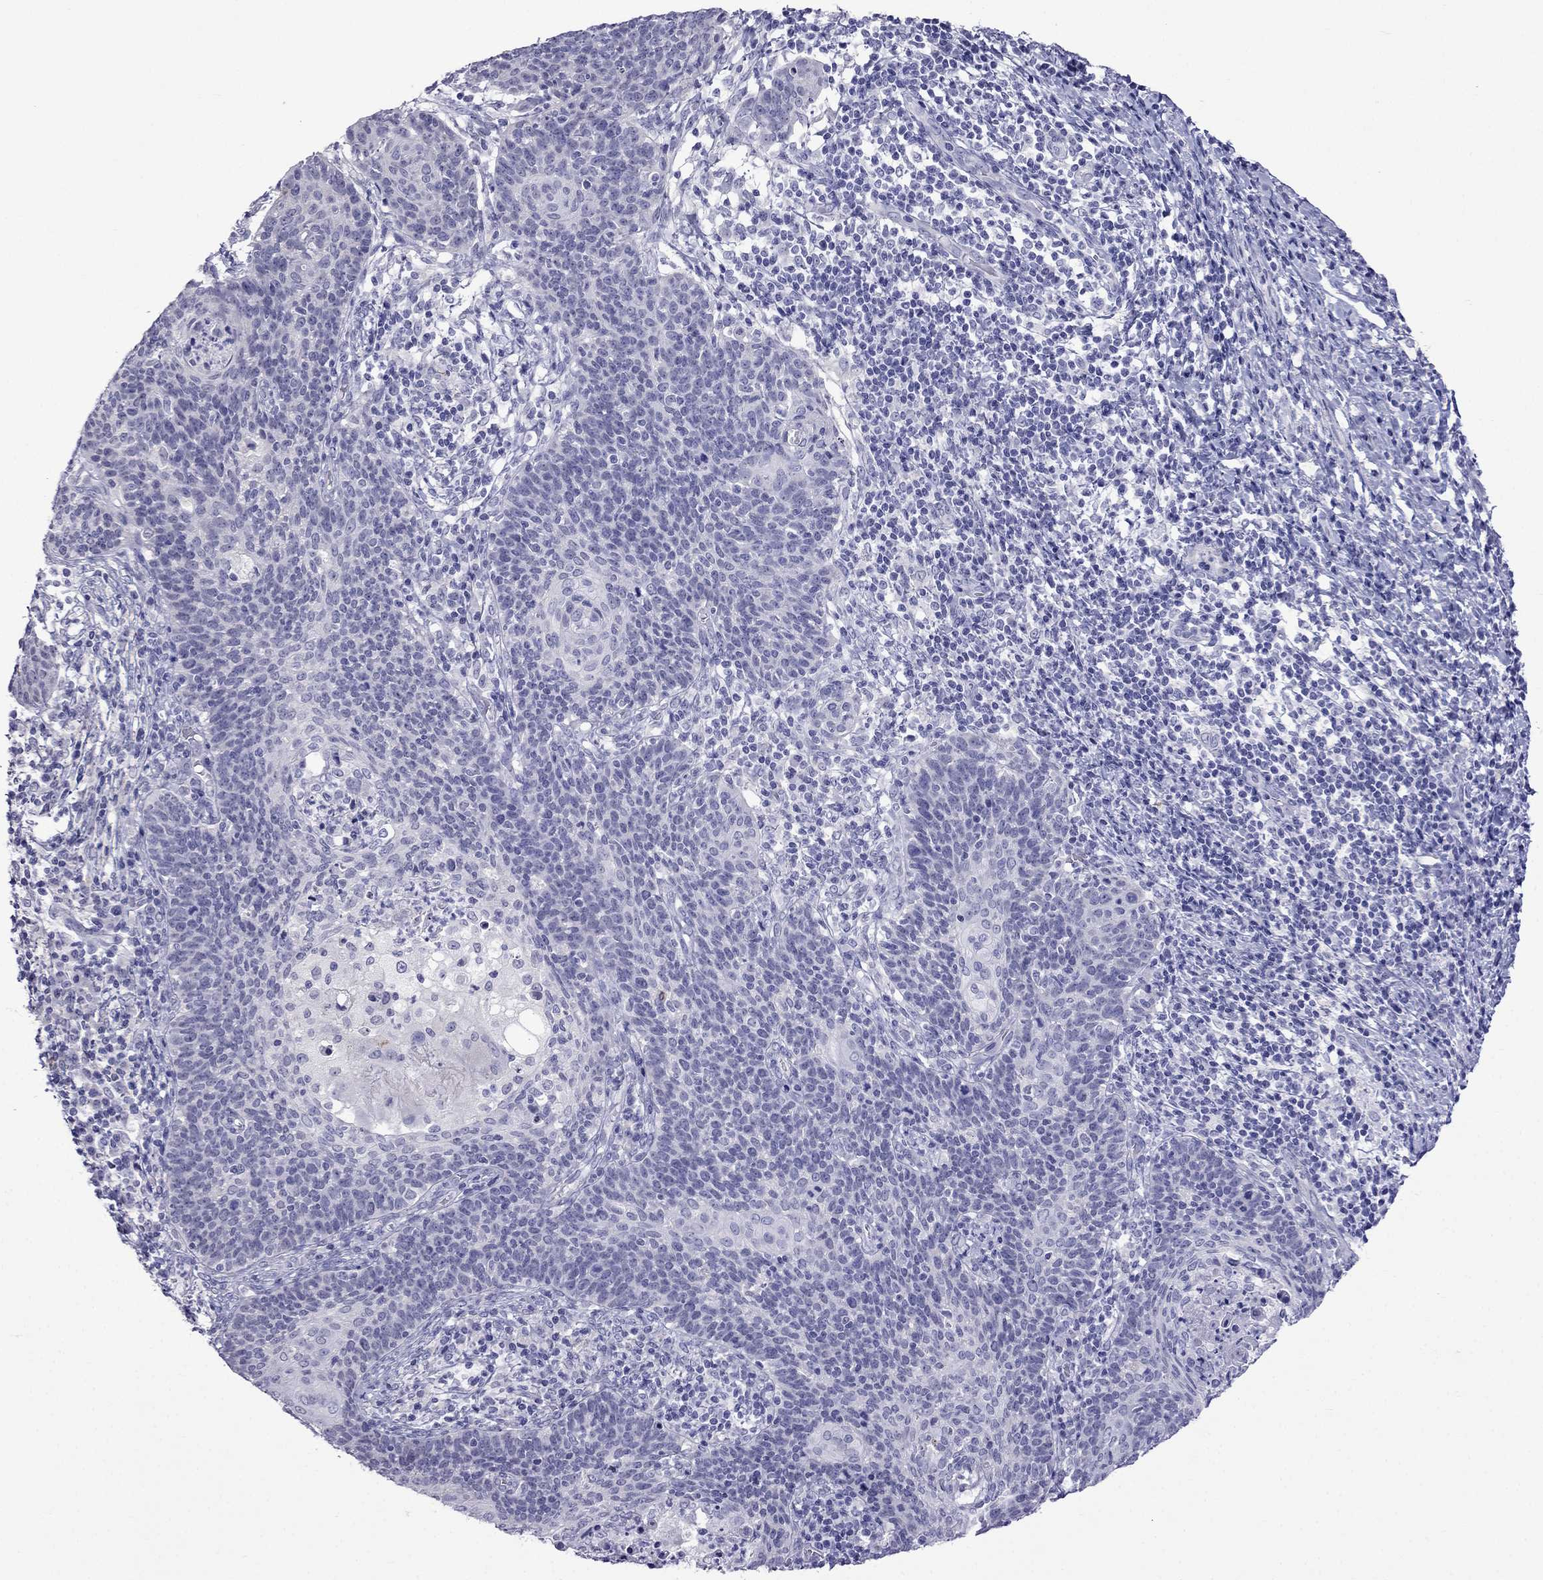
{"staining": {"intensity": "negative", "quantity": "none", "location": "none"}, "tissue": "cervical cancer", "cell_type": "Tumor cells", "image_type": "cancer", "snomed": [{"axis": "morphology", "description": "Squamous cell carcinoma, NOS"}, {"axis": "topography", "description": "Cervix"}], "caption": "Cervical cancer was stained to show a protein in brown. There is no significant positivity in tumor cells.", "gene": "MGP", "patient": {"sex": "female", "age": 39}}